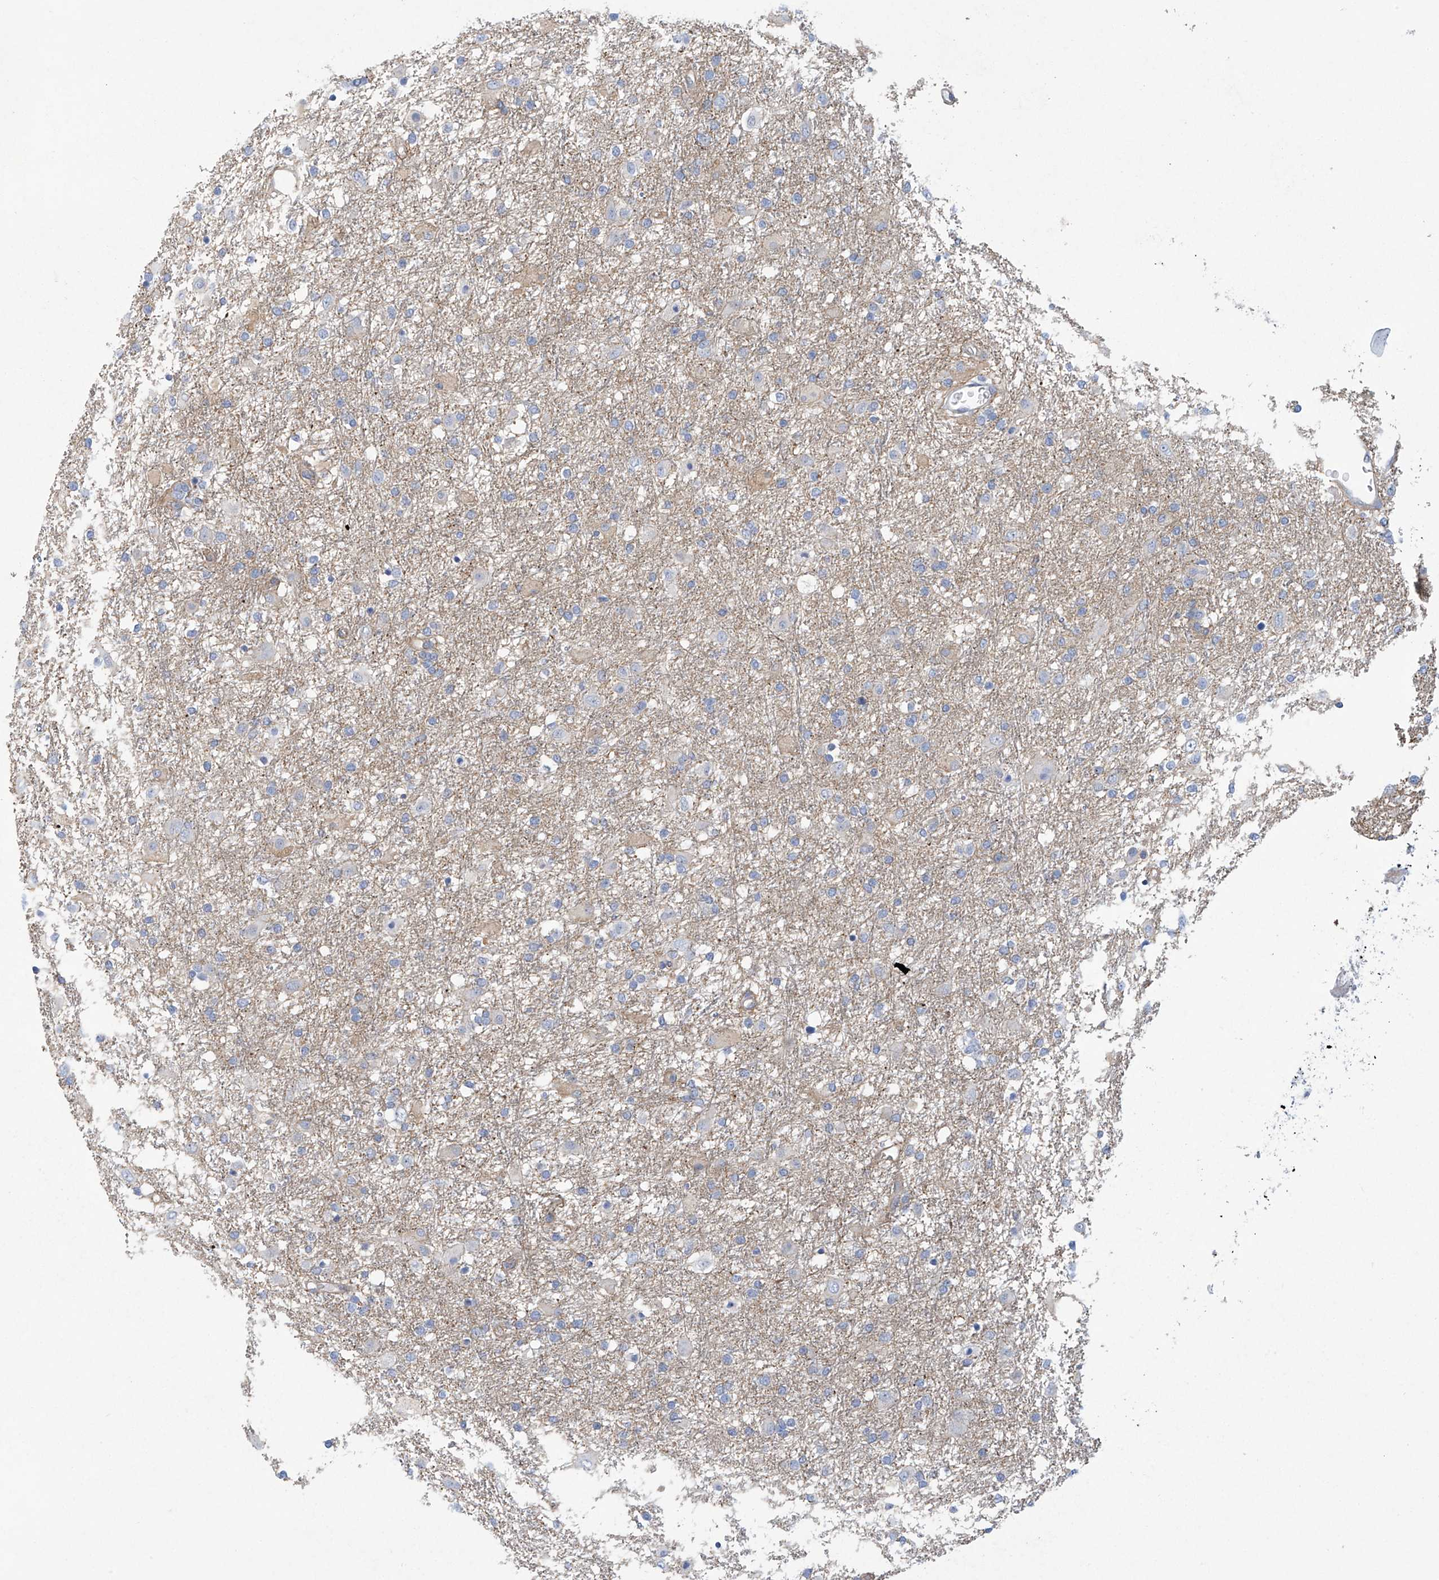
{"staining": {"intensity": "negative", "quantity": "none", "location": "none"}, "tissue": "glioma", "cell_type": "Tumor cells", "image_type": "cancer", "snomed": [{"axis": "morphology", "description": "Glioma, malignant, Low grade"}, {"axis": "topography", "description": "Brain"}], "caption": "Immunohistochemistry (IHC) micrograph of glioma stained for a protein (brown), which demonstrates no expression in tumor cells.", "gene": "ABHD13", "patient": {"sex": "male", "age": 65}}